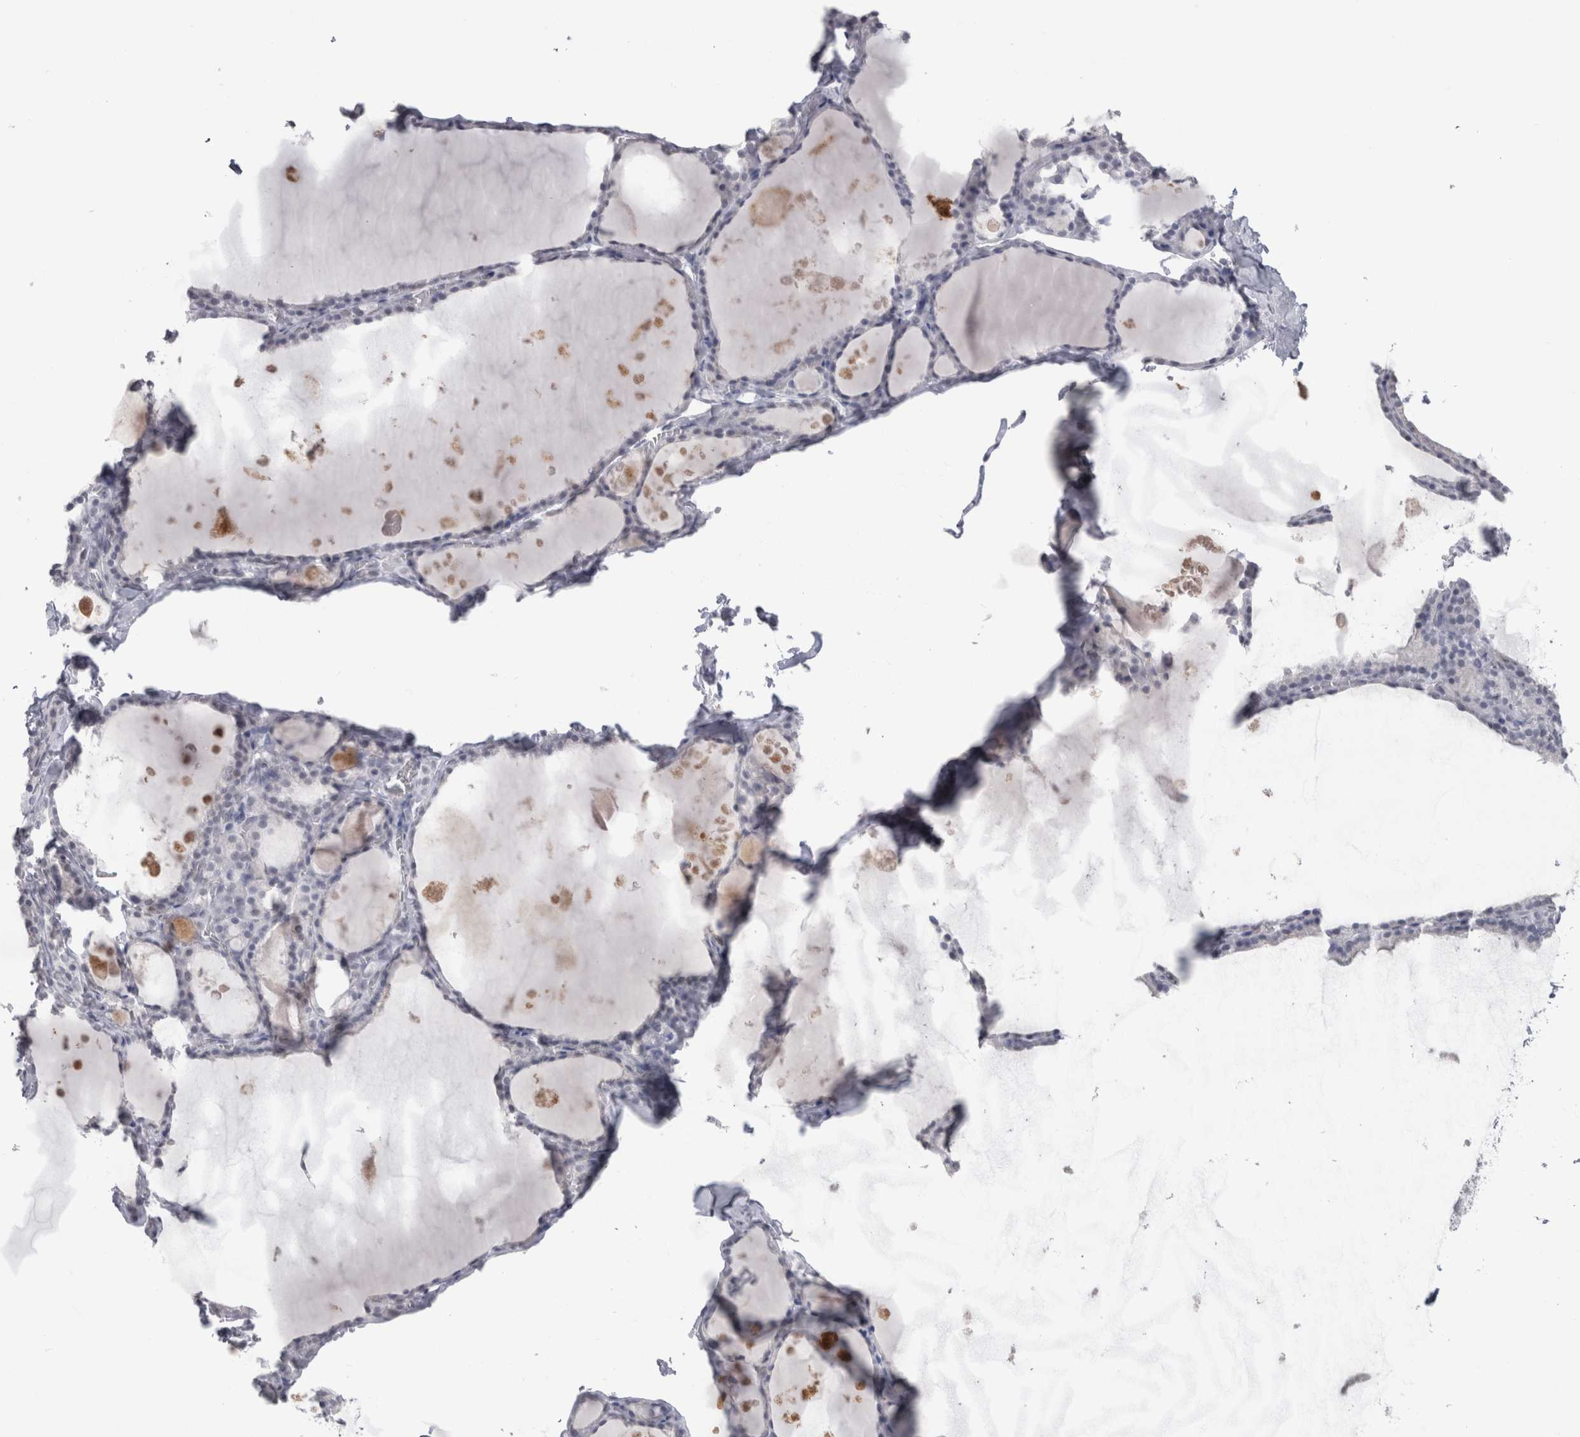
{"staining": {"intensity": "negative", "quantity": "none", "location": "none"}, "tissue": "thyroid gland", "cell_type": "Glandular cells", "image_type": "normal", "snomed": [{"axis": "morphology", "description": "Normal tissue, NOS"}, {"axis": "topography", "description": "Thyroid gland"}], "caption": "Immunohistochemistry image of benign thyroid gland: thyroid gland stained with DAB exhibits no significant protein staining in glandular cells.", "gene": "CDH17", "patient": {"sex": "male", "age": 56}}